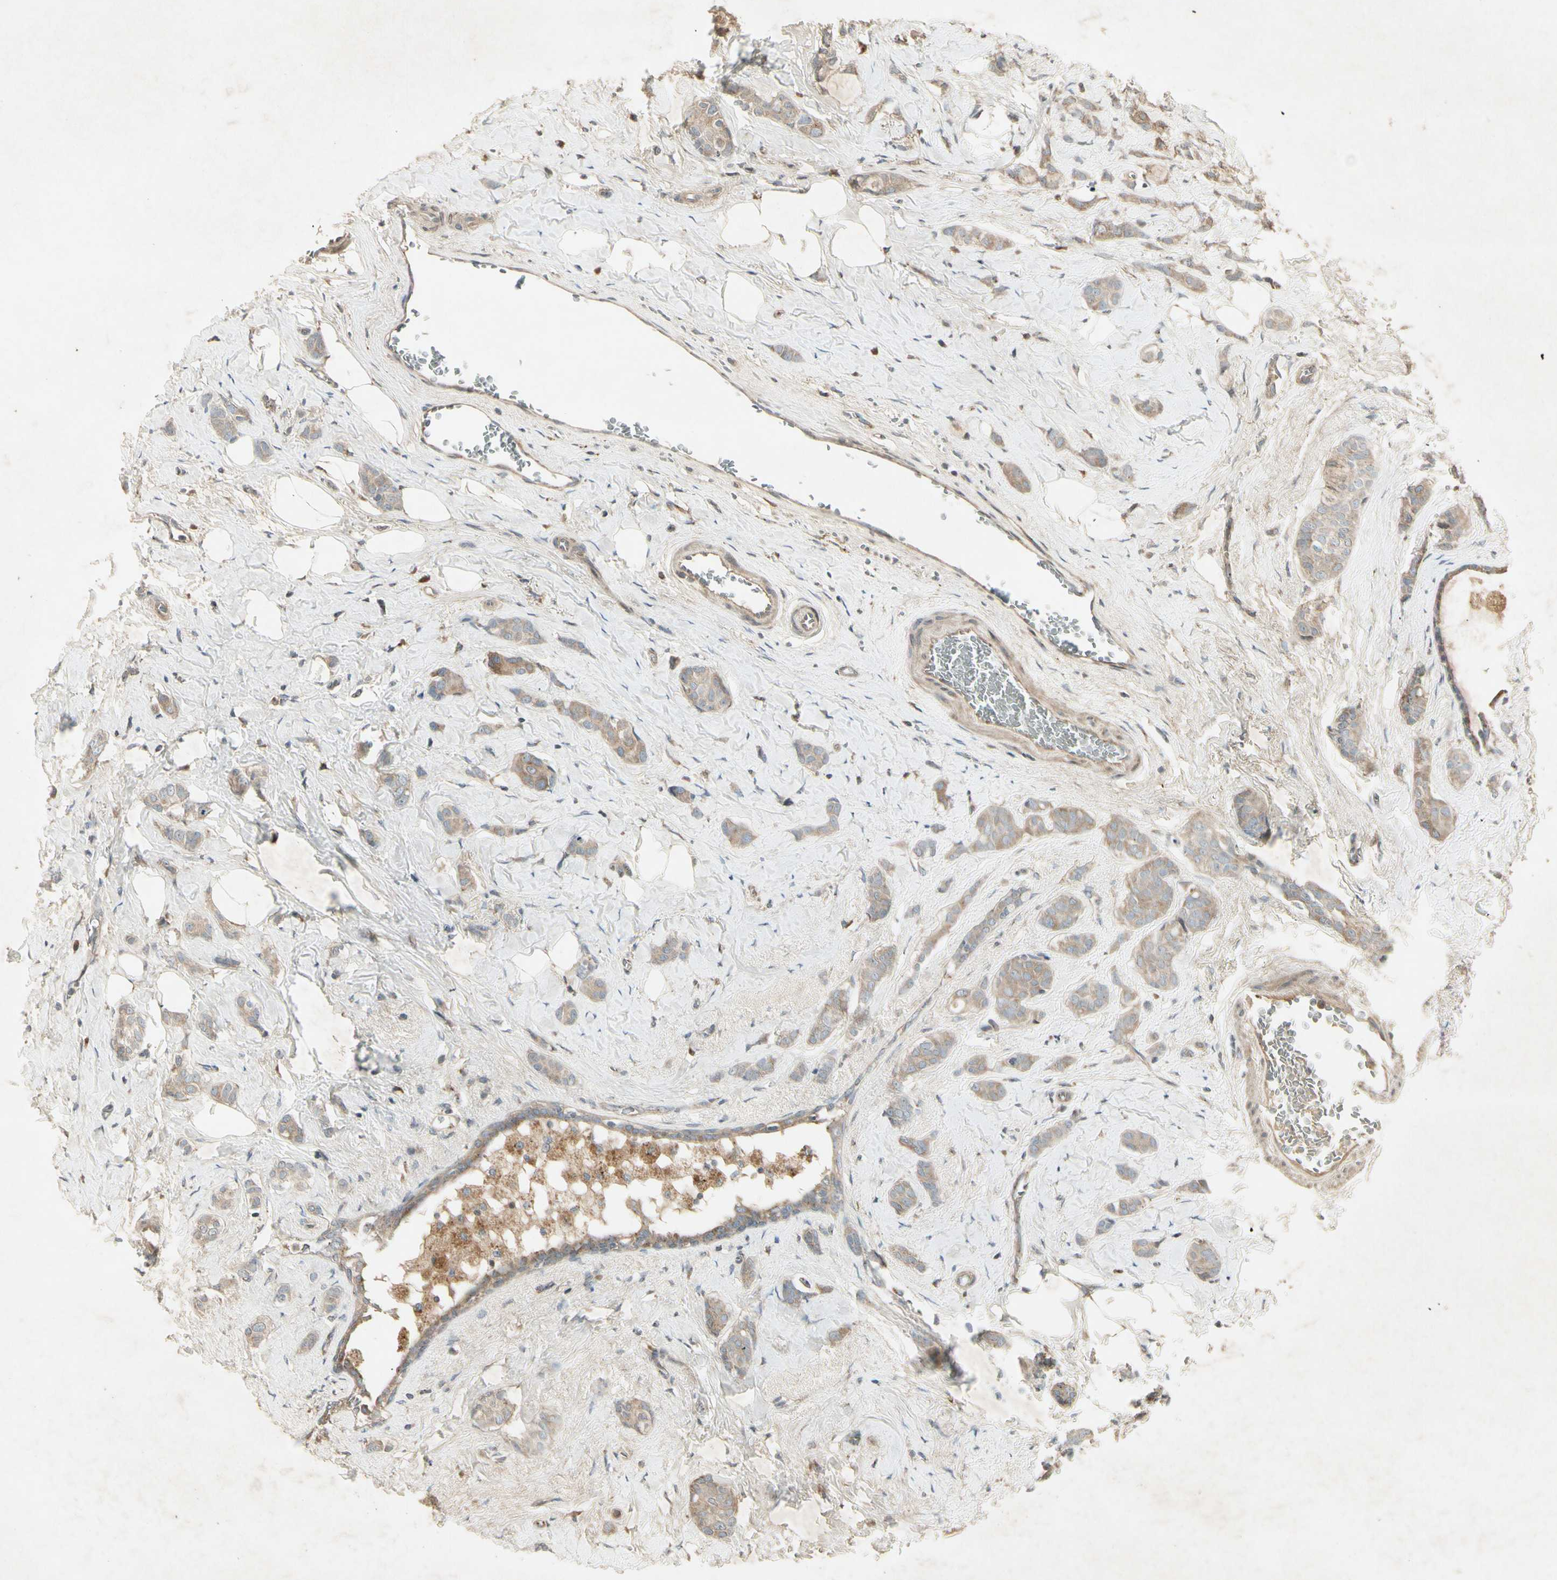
{"staining": {"intensity": "weak", "quantity": ">75%", "location": "cytoplasmic/membranous"}, "tissue": "breast cancer", "cell_type": "Tumor cells", "image_type": "cancer", "snomed": [{"axis": "morphology", "description": "Lobular carcinoma"}, {"axis": "topography", "description": "Breast"}], "caption": "Breast cancer stained for a protein reveals weak cytoplasmic/membranous positivity in tumor cells.", "gene": "TEK", "patient": {"sex": "female", "age": 60}}